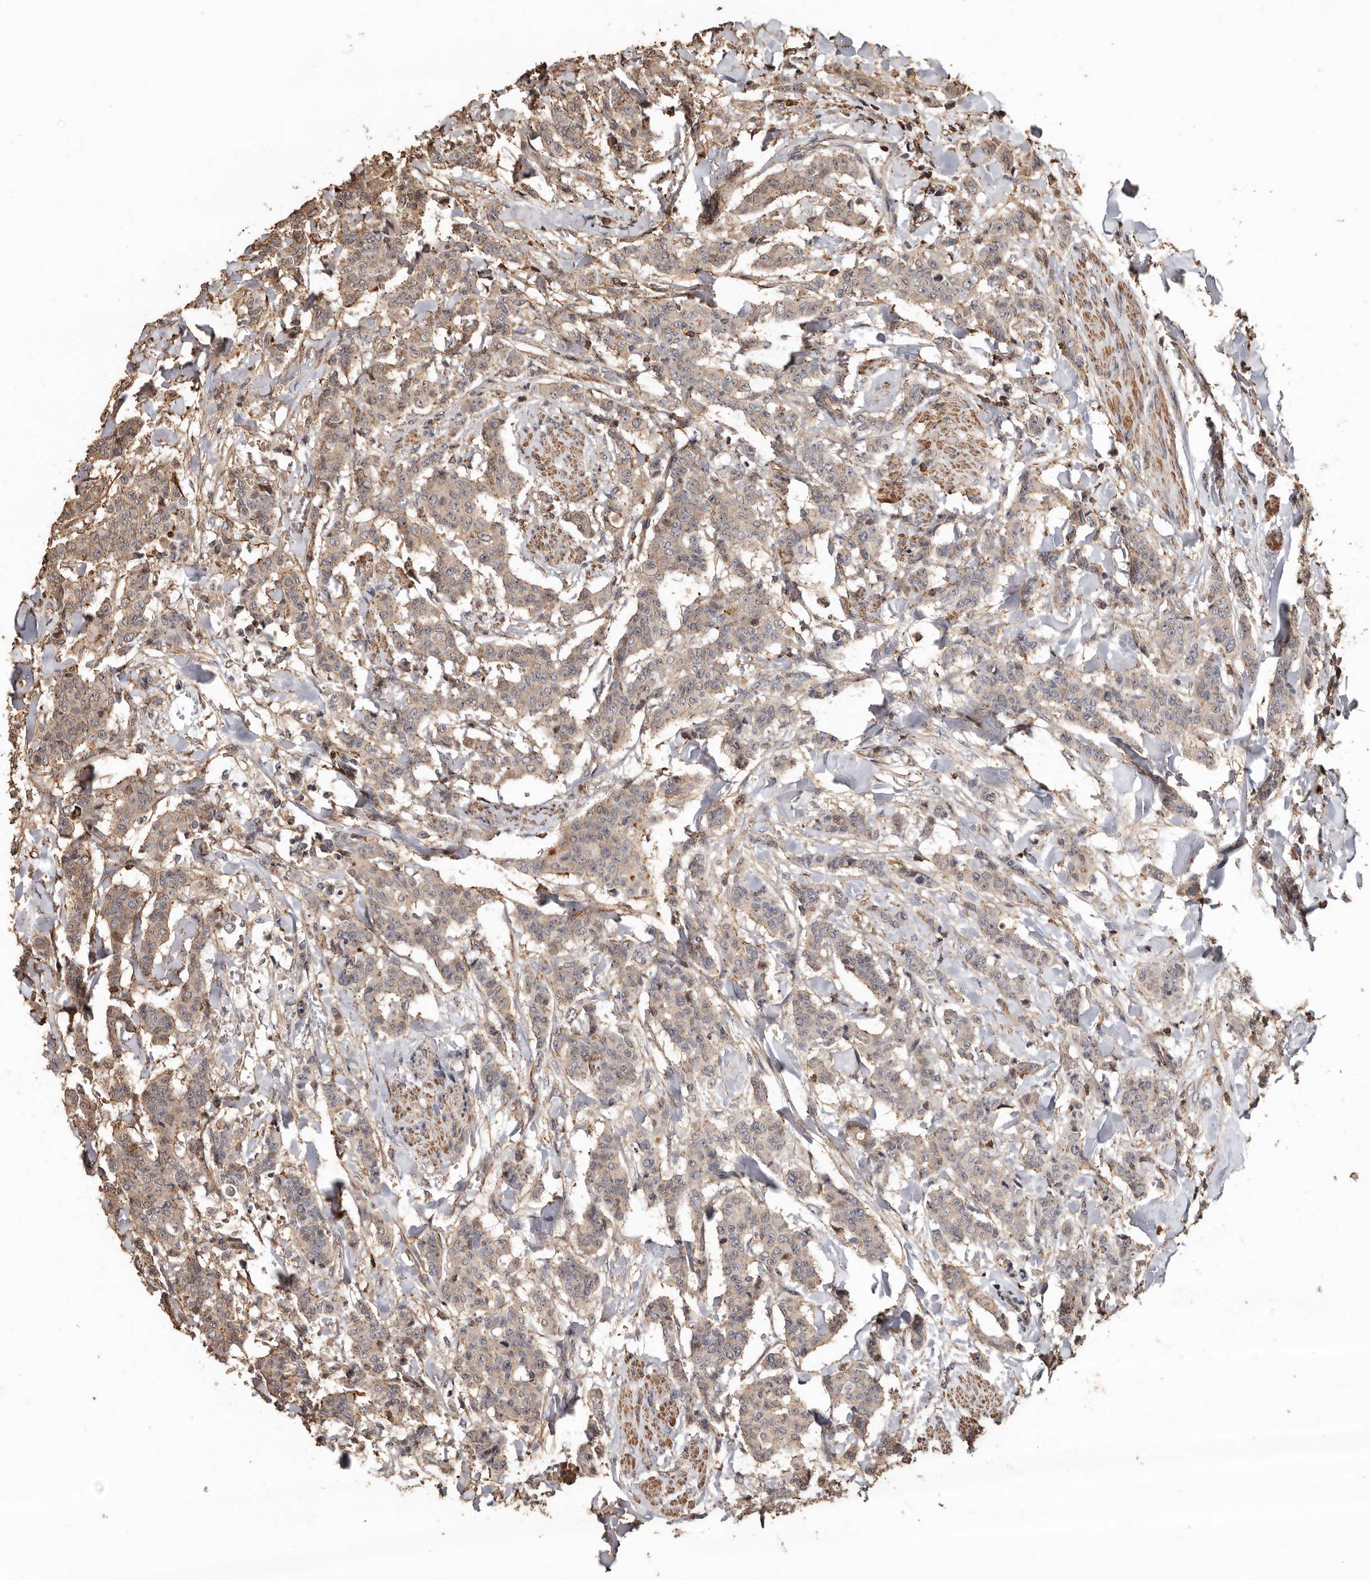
{"staining": {"intensity": "weak", "quantity": ">75%", "location": "cytoplasmic/membranous"}, "tissue": "breast cancer", "cell_type": "Tumor cells", "image_type": "cancer", "snomed": [{"axis": "morphology", "description": "Duct carcinoma"}, {"axis": "topography", "description": "Breast"}], "caption": "IHC photomicrograph of breast cancer (infiltrating ductal carcinoma) stained for a protein (brown), which exhibits low levels of weak cytoplasmic/membranous staining in approximately >75% of tumor cells.", "gene": "GSK3A", "patient": {"sex": "female", "age": 40}}